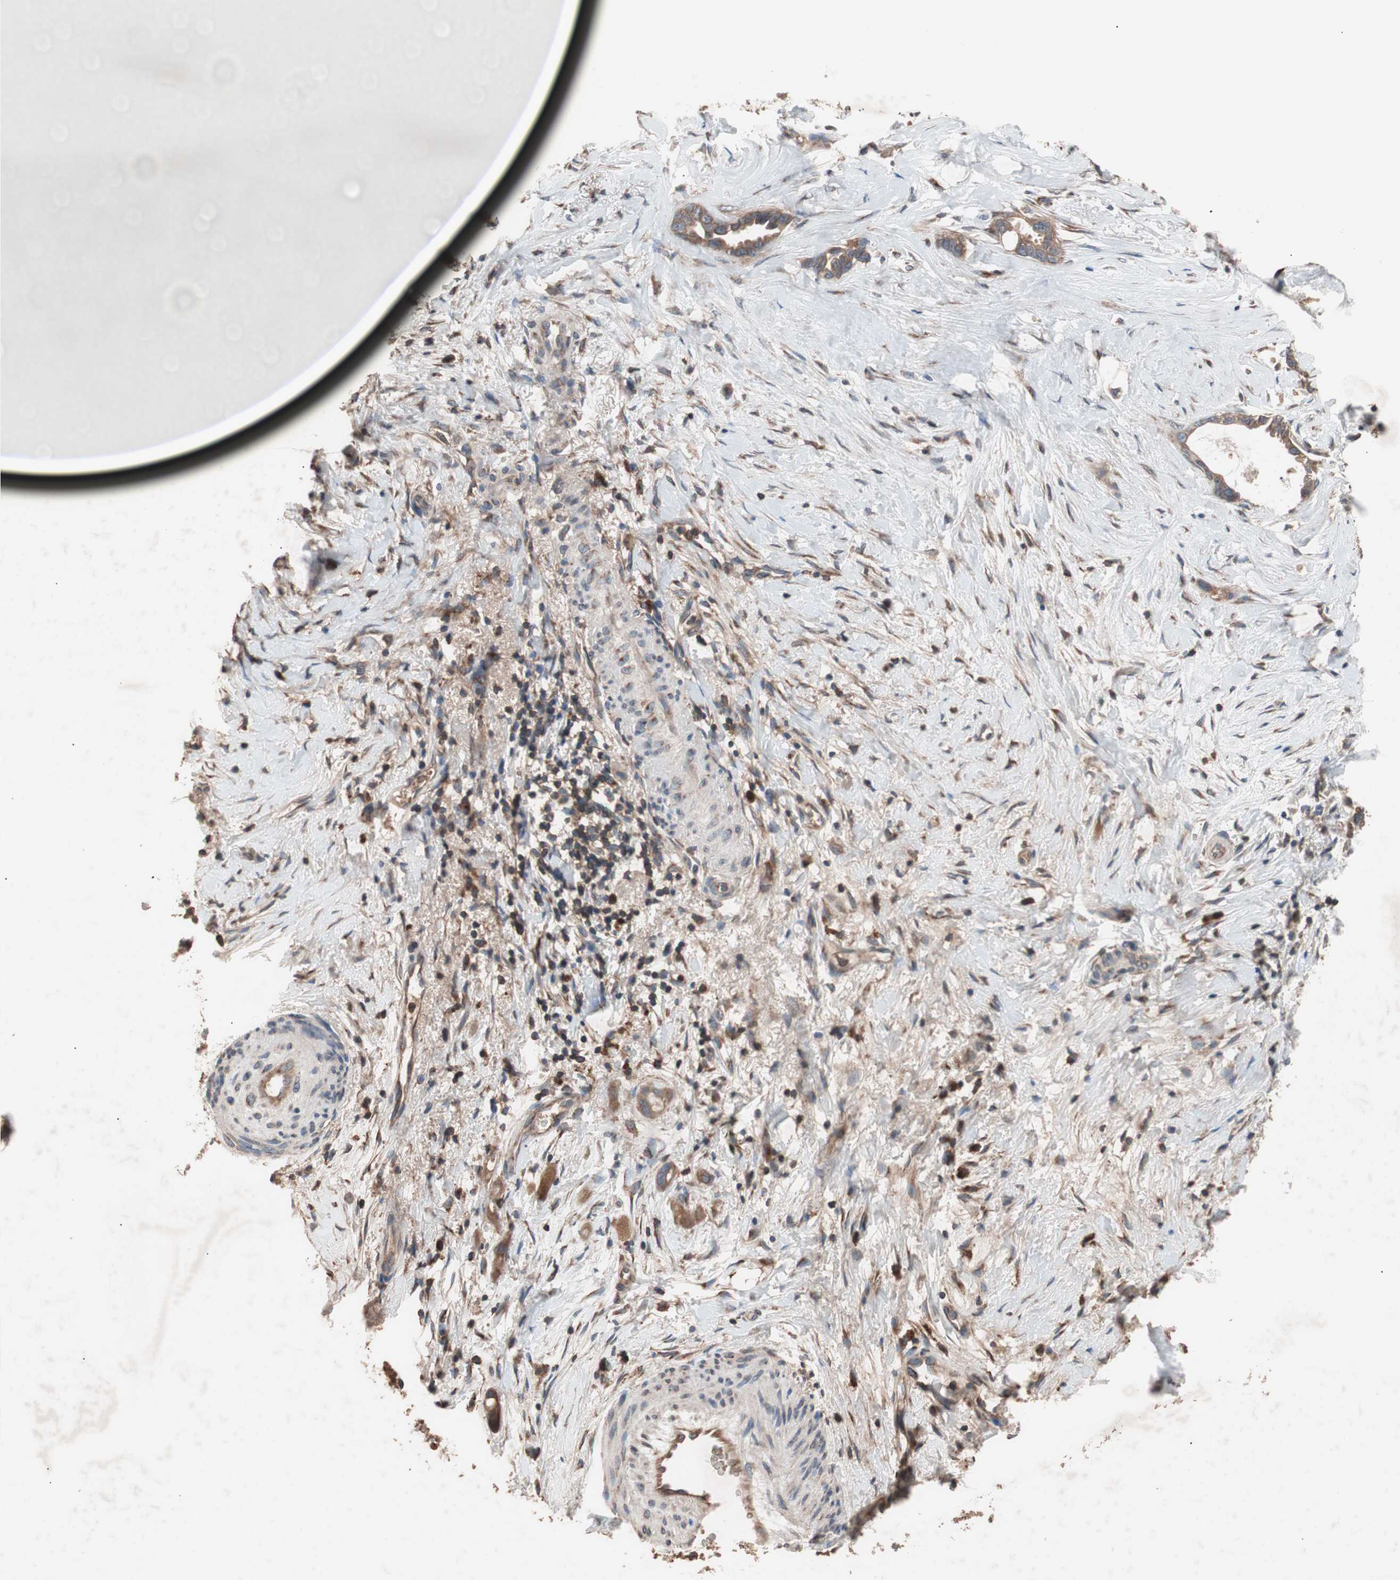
{"staining": {"intensity": "moderate", "quantity": ">75%", "location": "cytoplasmic/membranous"}, "tissue": "liver cancer", "cell_type": "Tumor cells", "image_type": "cancer", "snomed": [{"axis": "morphology", "description": "Cholangiocarcinoma"}, {"axis": "topography", "description": "Liver"}], "caption": "Protein expression analysis of cholangiocarcinoma (liver) shows moderate cytoplasmic/membranous positivity in about >75% of tumor cells. (brown staining indicates protein expression, while blue staining denotes nuclei).", "gene": "GLYCTK", "patient": {"sex": "female", "age": 65}}